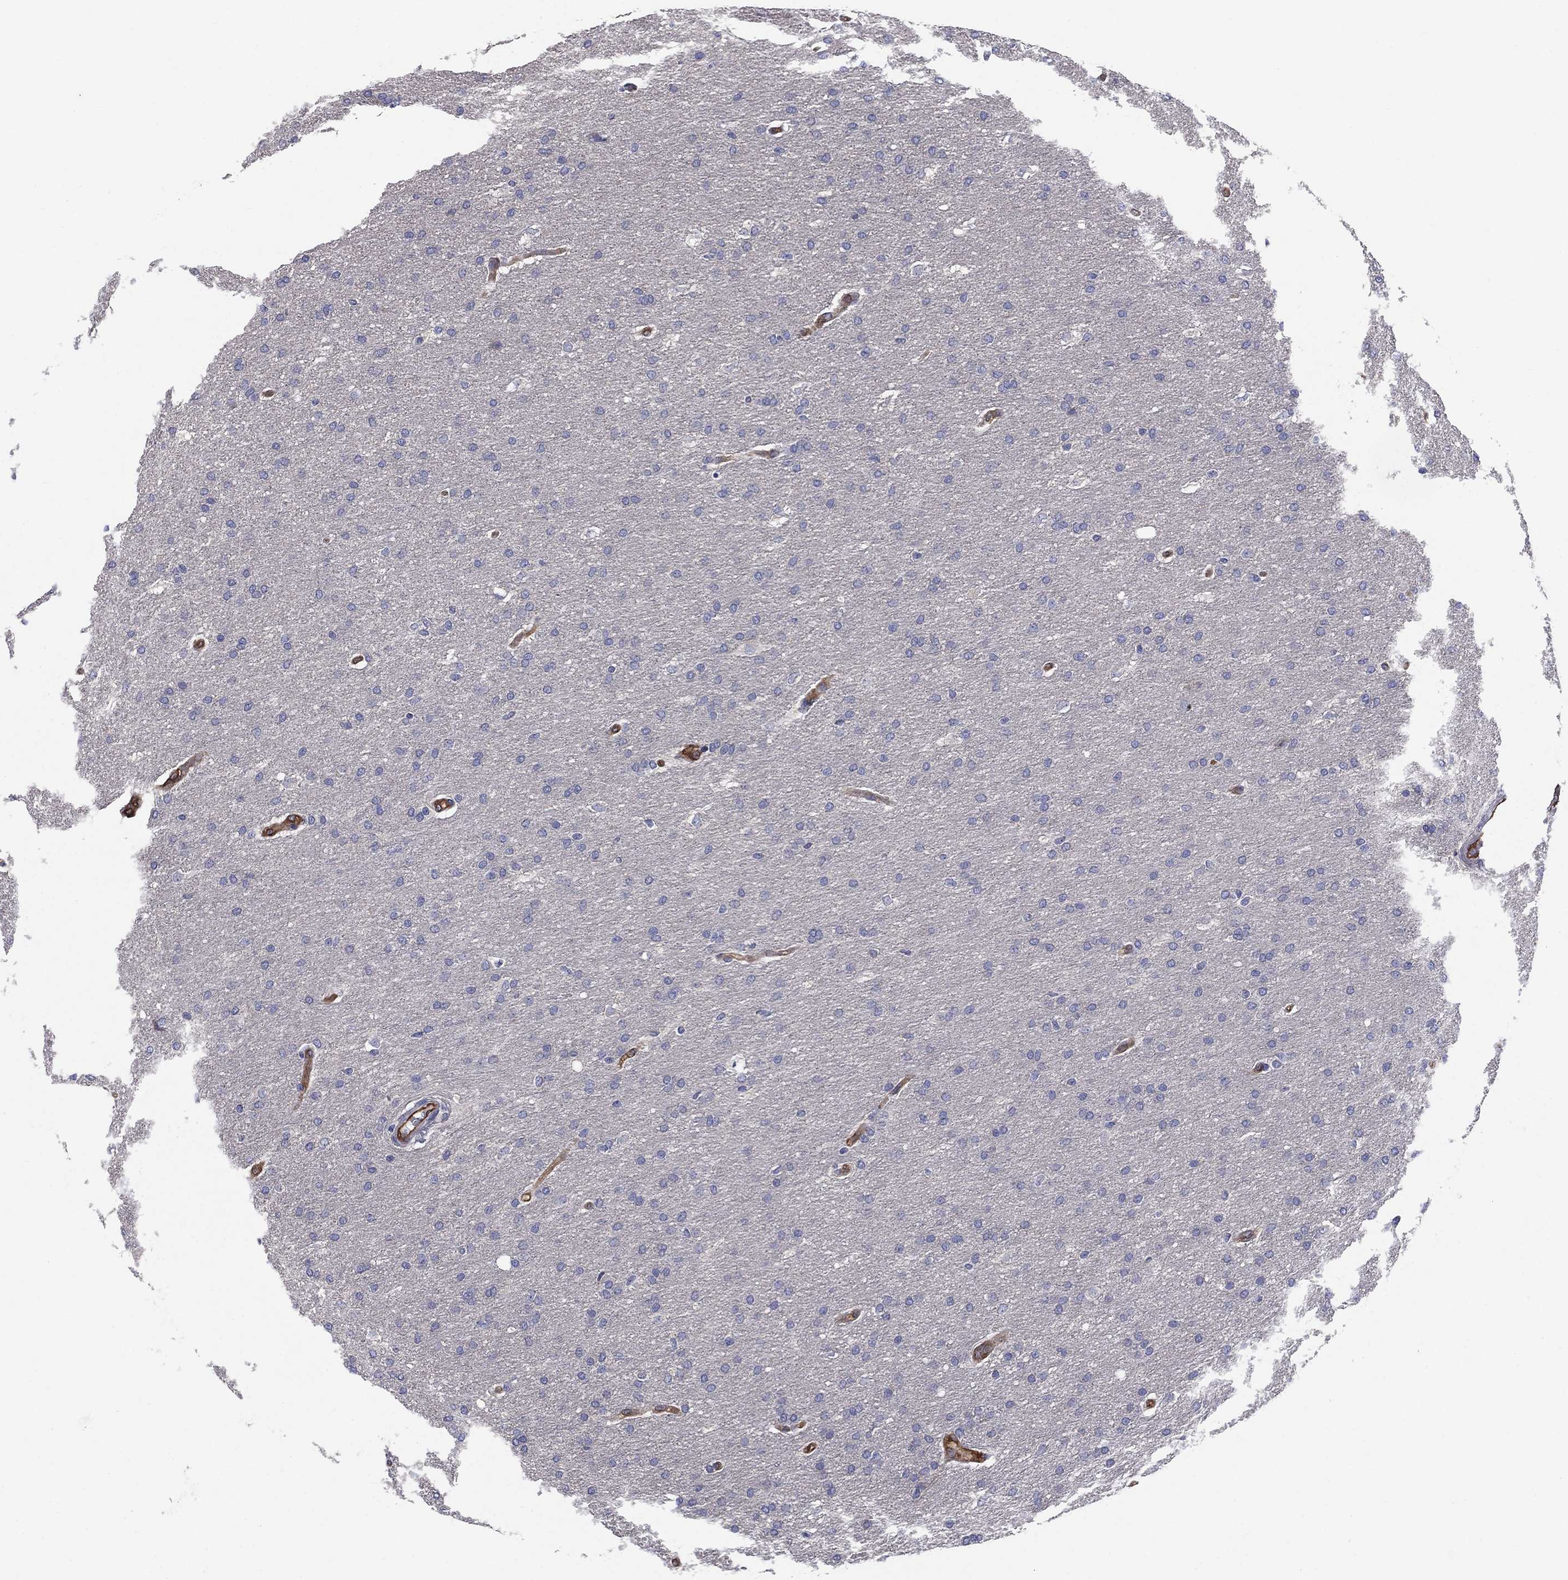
{"staining": {"intensity": "negative", "quantity": "none", "location": "none"}, "tissue": "glioma", "cell_type": "Tumor cells", "image_type": "cancer", "snomed": [{"axis": "morphology", "description": "Glioma, malignant, Low grade"}, {"axis": "topography", "description": "Brain"}], "caption": "Immunohistochemistry (IHC) of human glioma reveals no positivity in tumor cells.", "gene": "EMP2", "patient": {"sex": "female", "age": 37}}